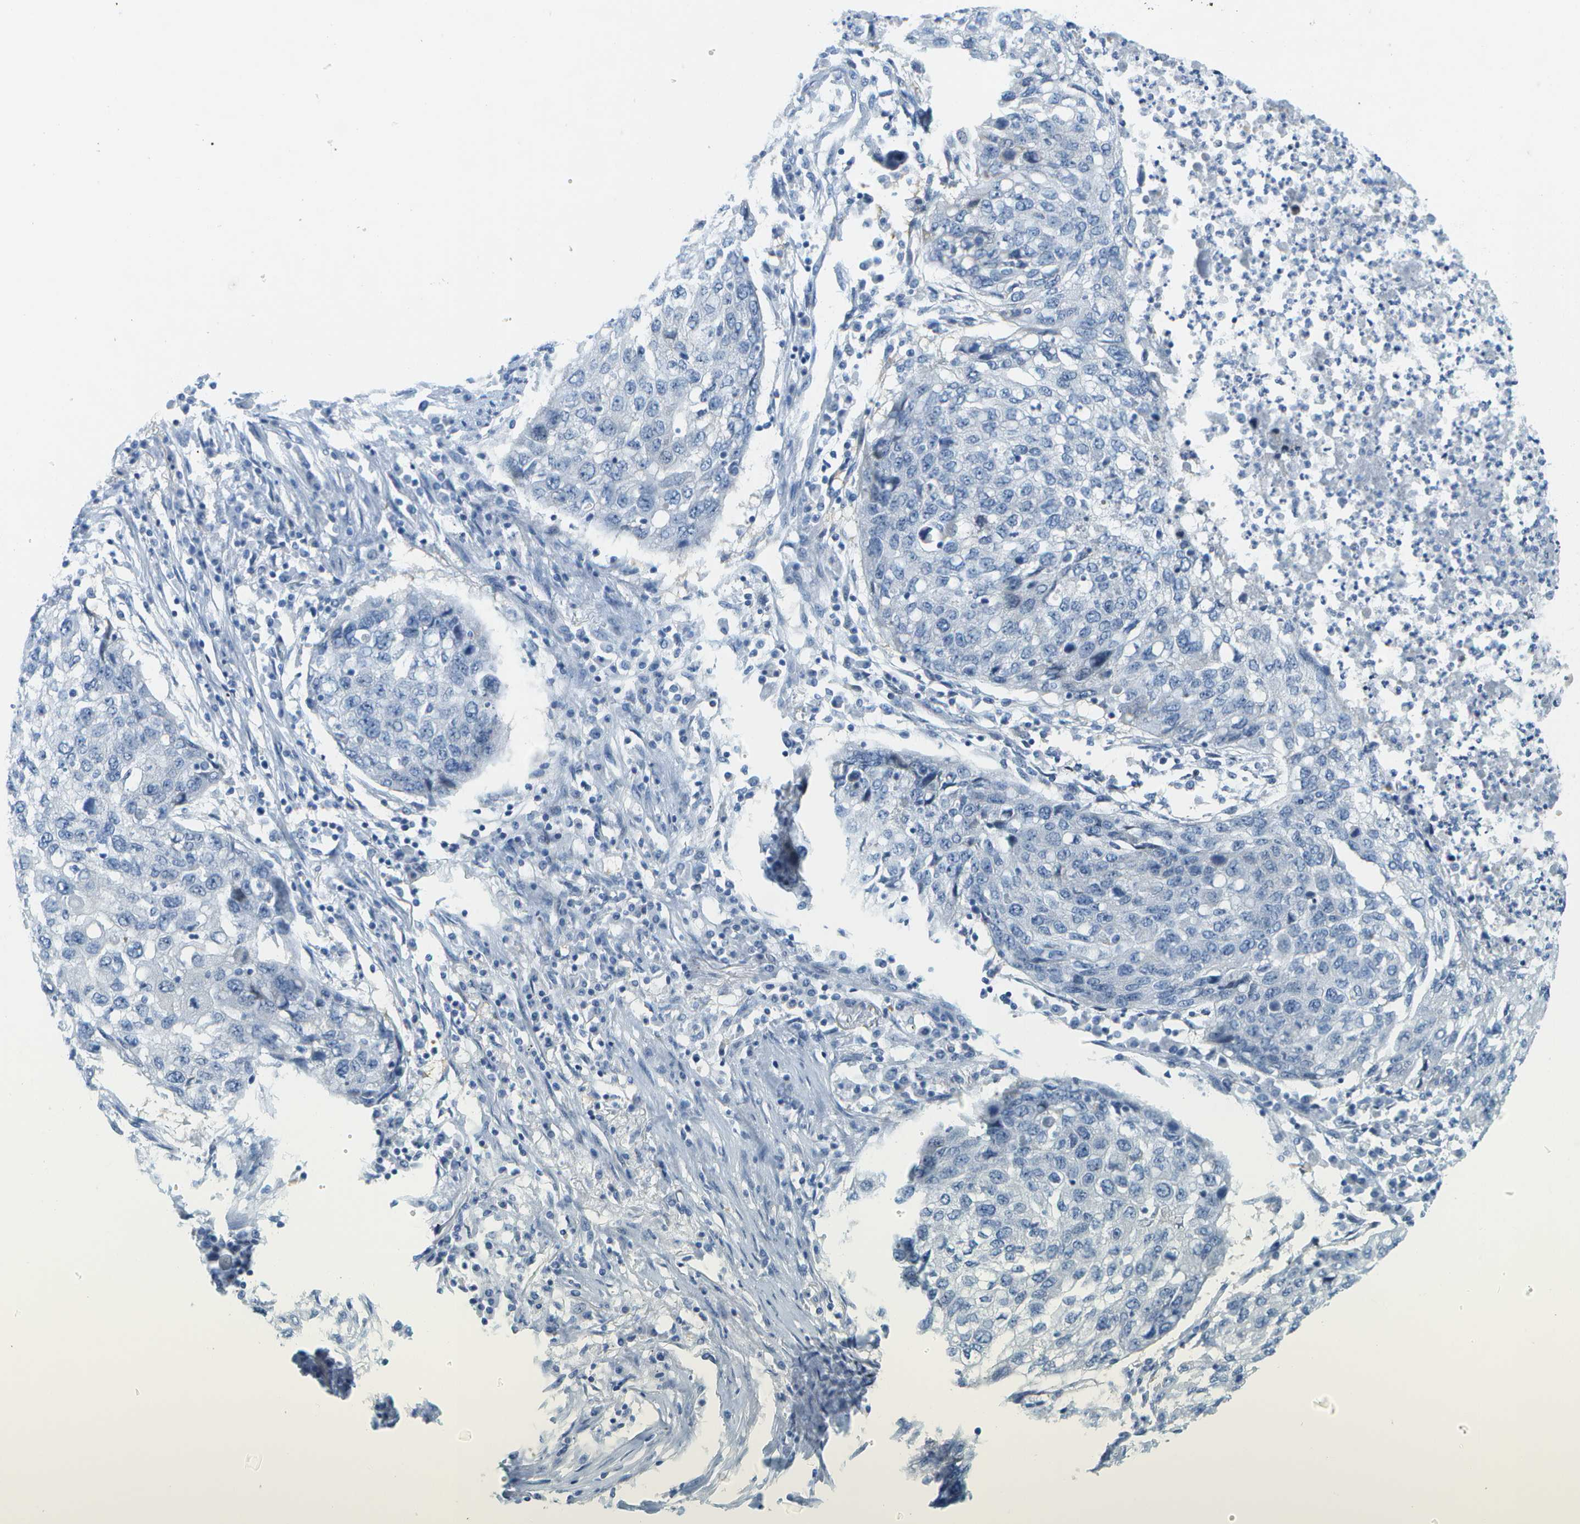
{"staining": {"intensity": "negative", "quantity": "none", "location": "none"}, "tissue": "lung cancer", "cell_type": "Tumor cells", "image_type": "cancer", "snomed": [{"axis": "morphology", "description": "Squamous cell carcinoma, NOS"}, {"axis": "topography", "description": "Lung"}], "caption": "Immunohistochemical staining of lung cancer exhibits no significant expression in tumor cells.", "gene": "CUL9", "patient": {"sex": "female", "age": 63}}